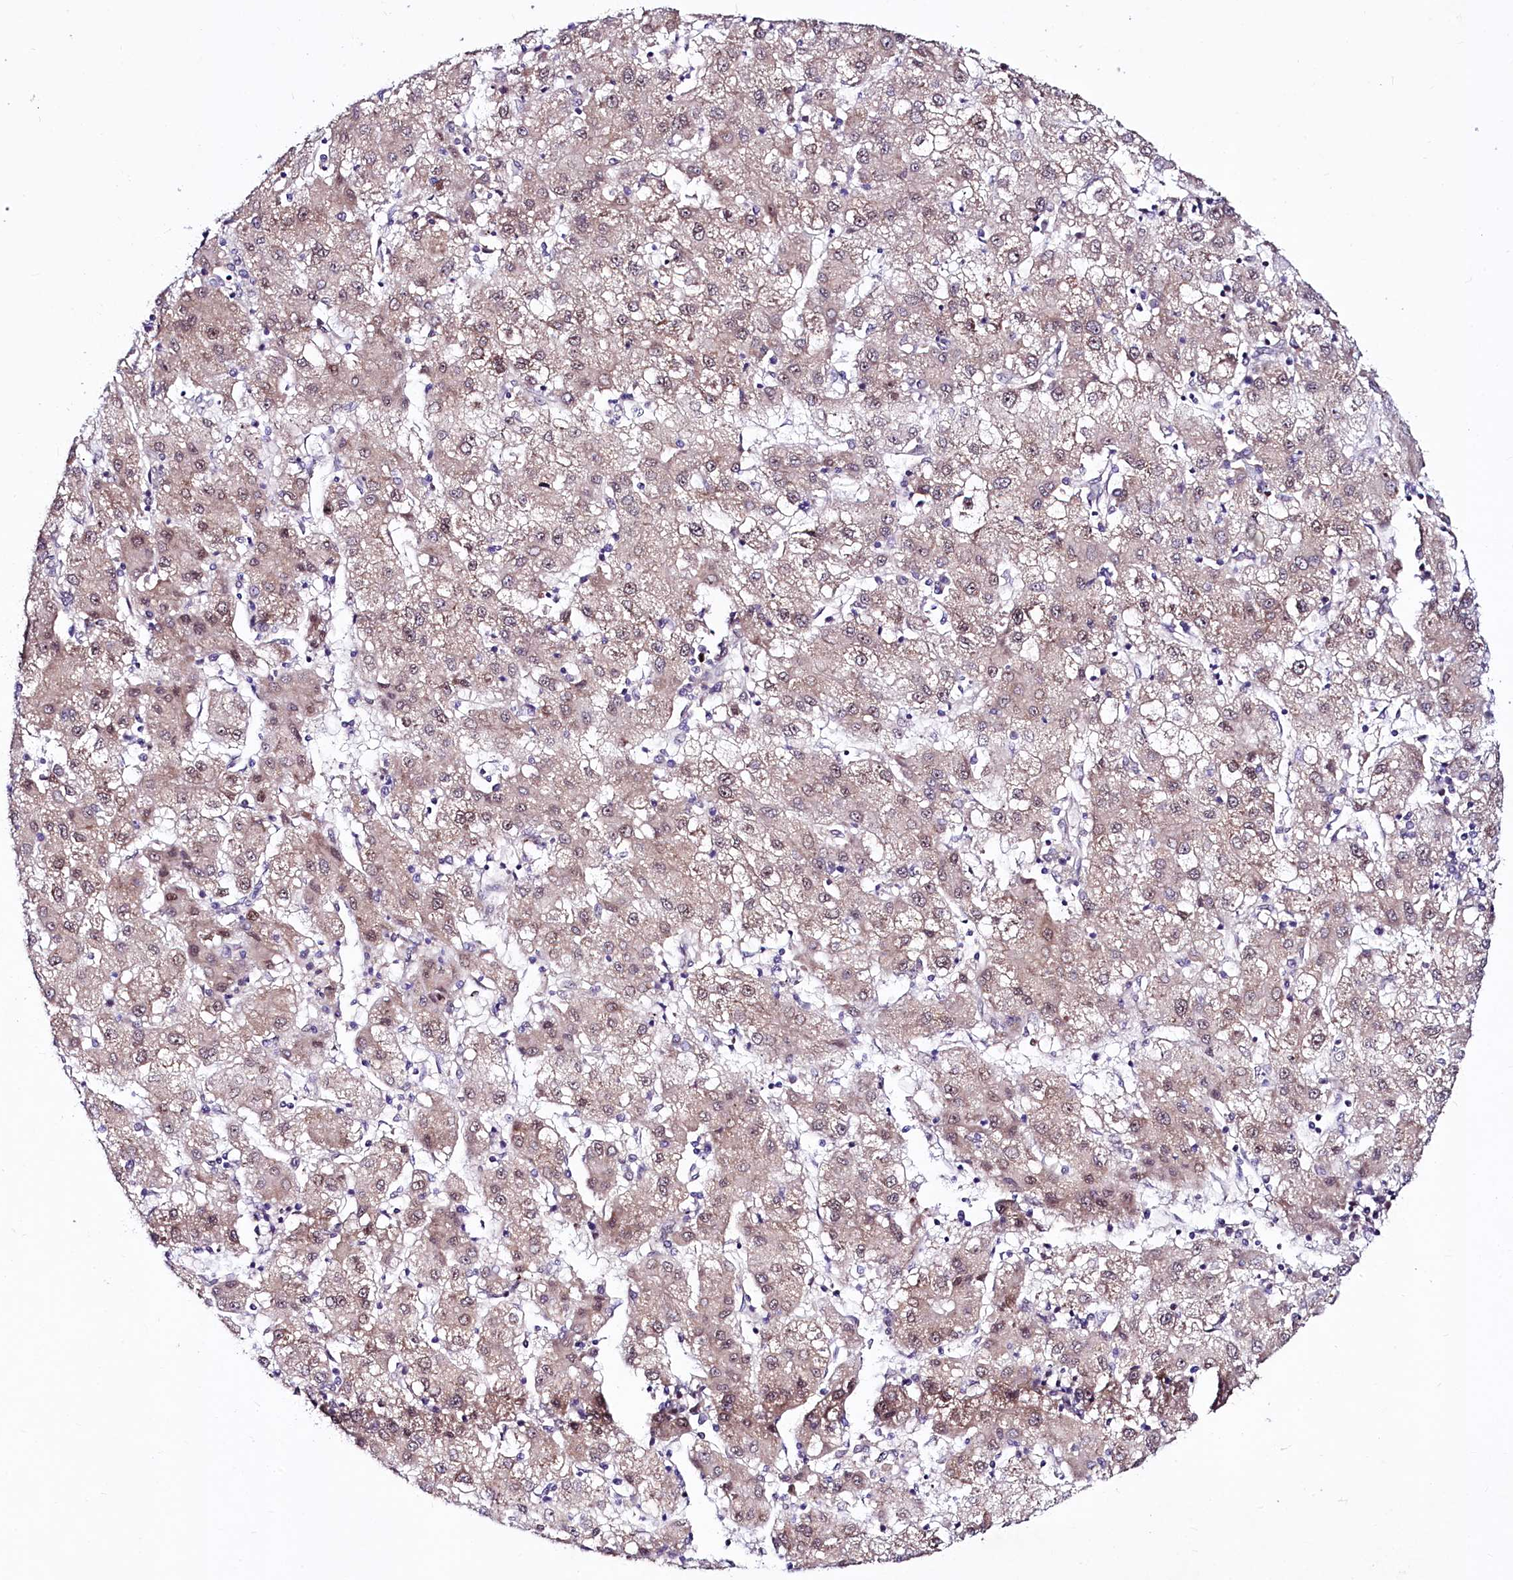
{"staining": {"intensity": "moderate", "quantity": ">75%", "location": "cytoplasmic/membranous,nuclear"}, "tissue": "liver cancer", "cell_type": "Tumor cells", "image_type": "cancer", "snomed": [{"axis": "morphology", "description": "Carcinoma, Hepatocellular, NOS"}, {"axis": "topography", "description": "Liver"}], "caption": "Tumor cells show moderate cytoplasmic/membranous and nuclear staining in approximately >75% of cells in liver hepatocellular carcinoma.", "gene": "LEUTX", "patient": {"sex": "male", "age": 72}}